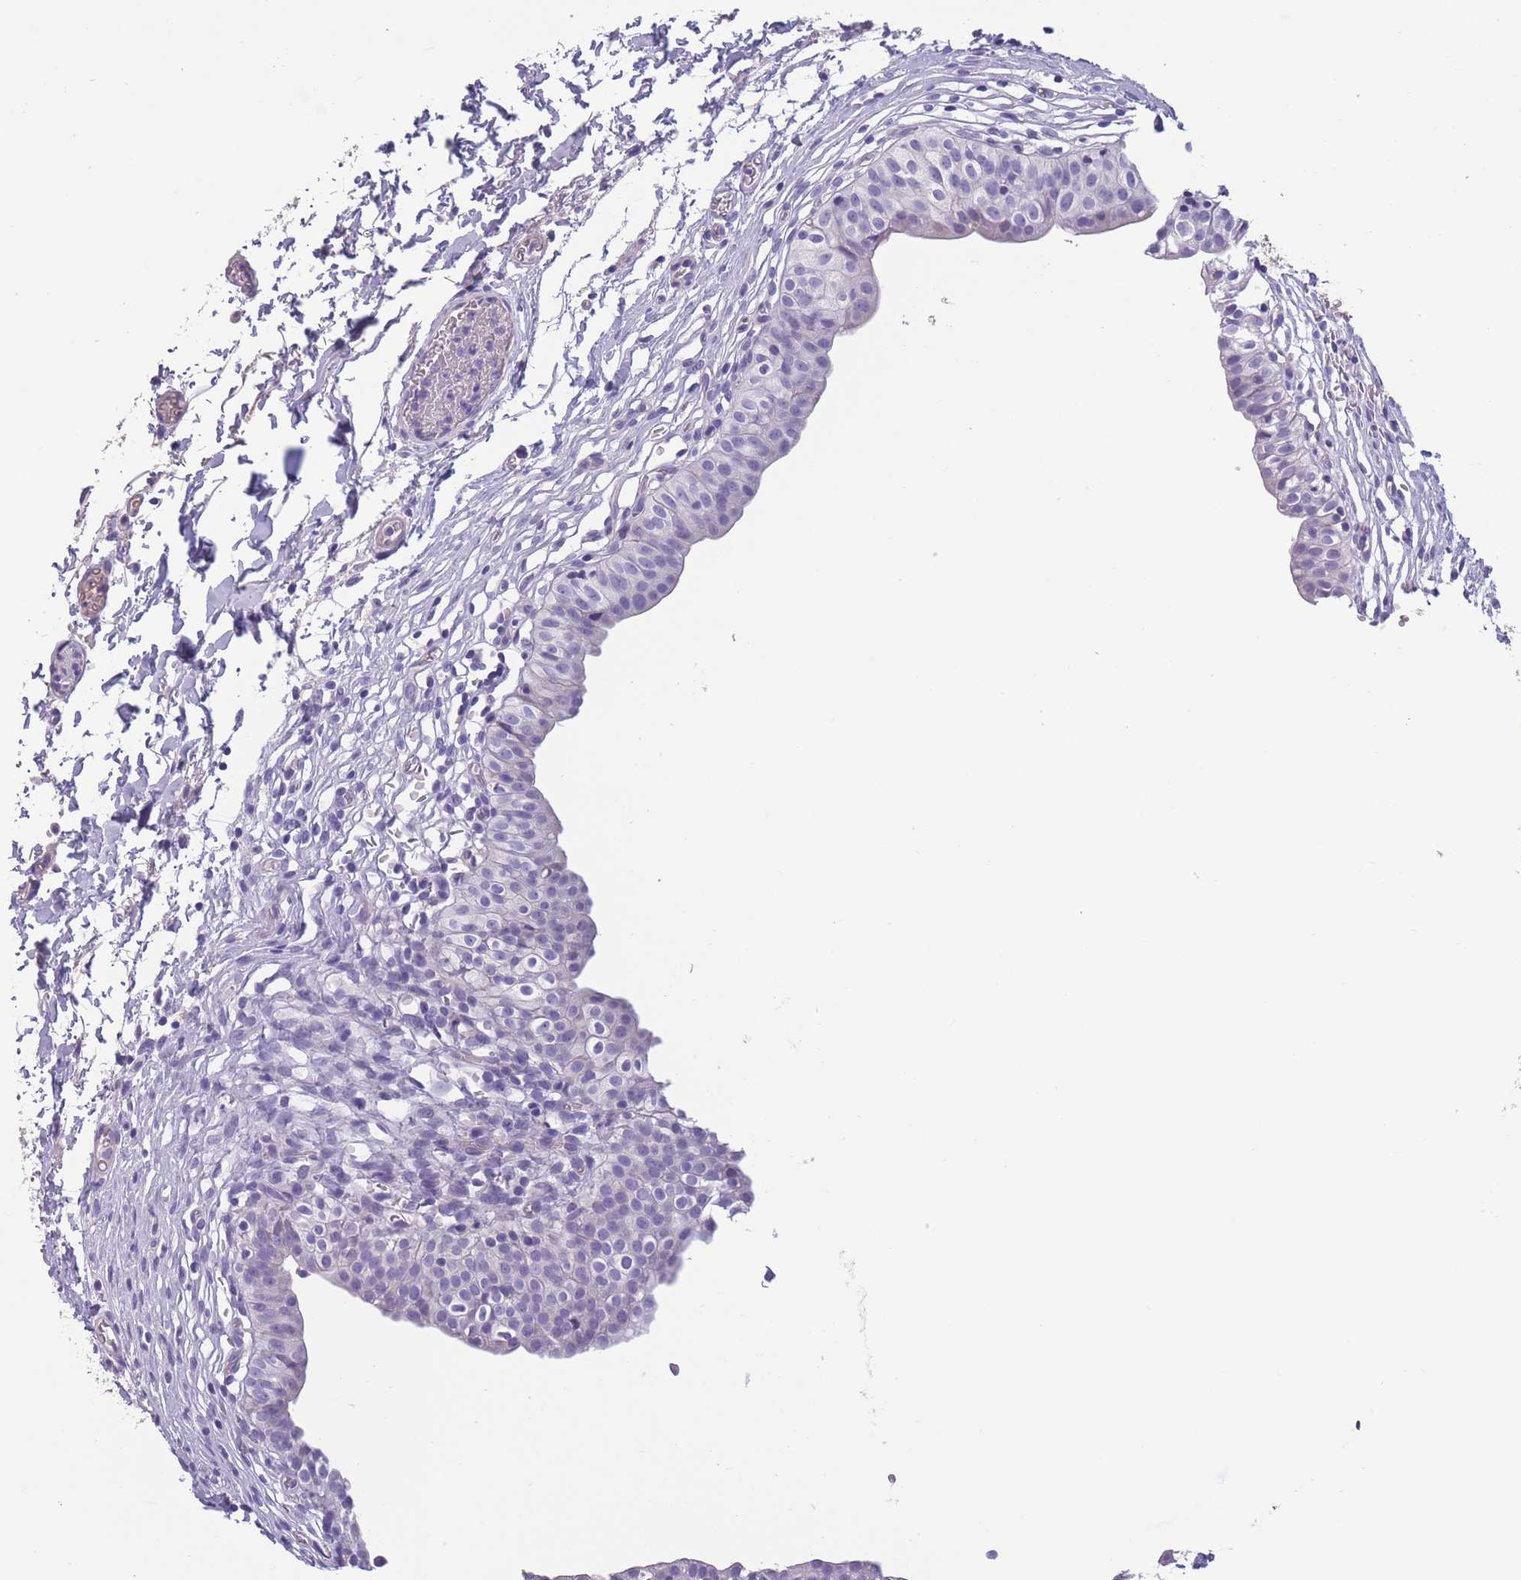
{"staining": {"intensity": "negative", "quantity": "none", "location": "none"}, "tissue": "urinary bladder", "cell_type": "Urothelial cells", "image_type": "normal", "snomed": [{"axis": "morphology", "description": "Normal tissue, NOS"}, {"axis": "topography", "description": "Urinary bladder"}, {"axis": "topography", "description": "Peripheral nerve tissue"}], "caption": "This image is of normal urinary bladder stained with immunohistochemistry to label a protein in brown with the nuclei are counter-stained blue. There is no staining in urothelial cells.", "gene": "OR4C5", "patient": {"sex": "male", "age": 55}}